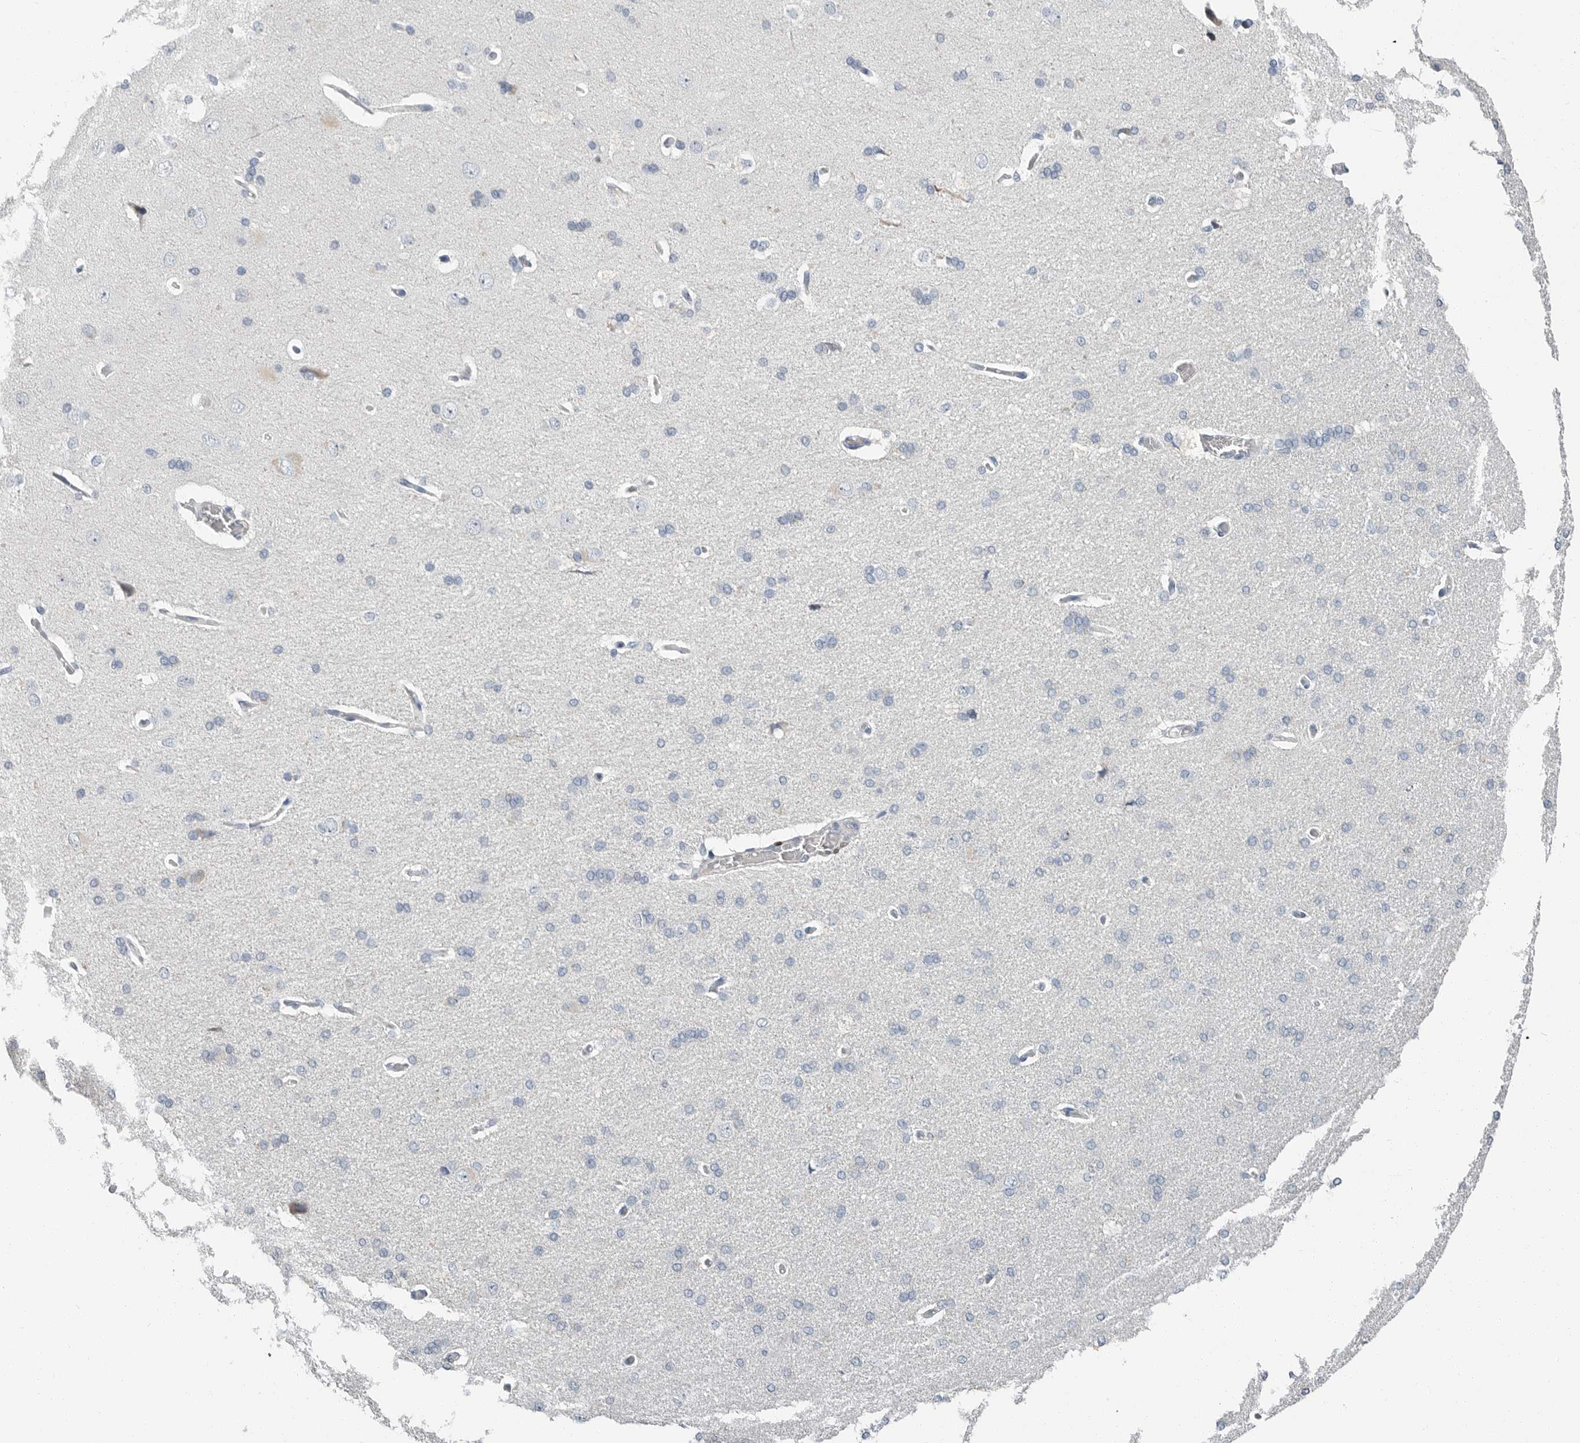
{"staining": {"intensity": "moderate", "quantity": "<25%", "location": "nuclear"}, "tissue": "cerebral cortex", "cell_type": "Endothelial cells", "image_type": "normal", "snomed": [{"axis": "morphology", "description": "Normal tissue, NOS"}, {"axis": "topography", "description": "Cerebral cortex"}], "caption": "Endothelial cells demonstrate moderate nuclear staining in about <25% of cells in unremarkable cerebral cortex. The protein of interest is shown in brown color, while the nuclei are stained blue.", "gene": "PLN", "patient": {"sex": "male", "age": 62}}